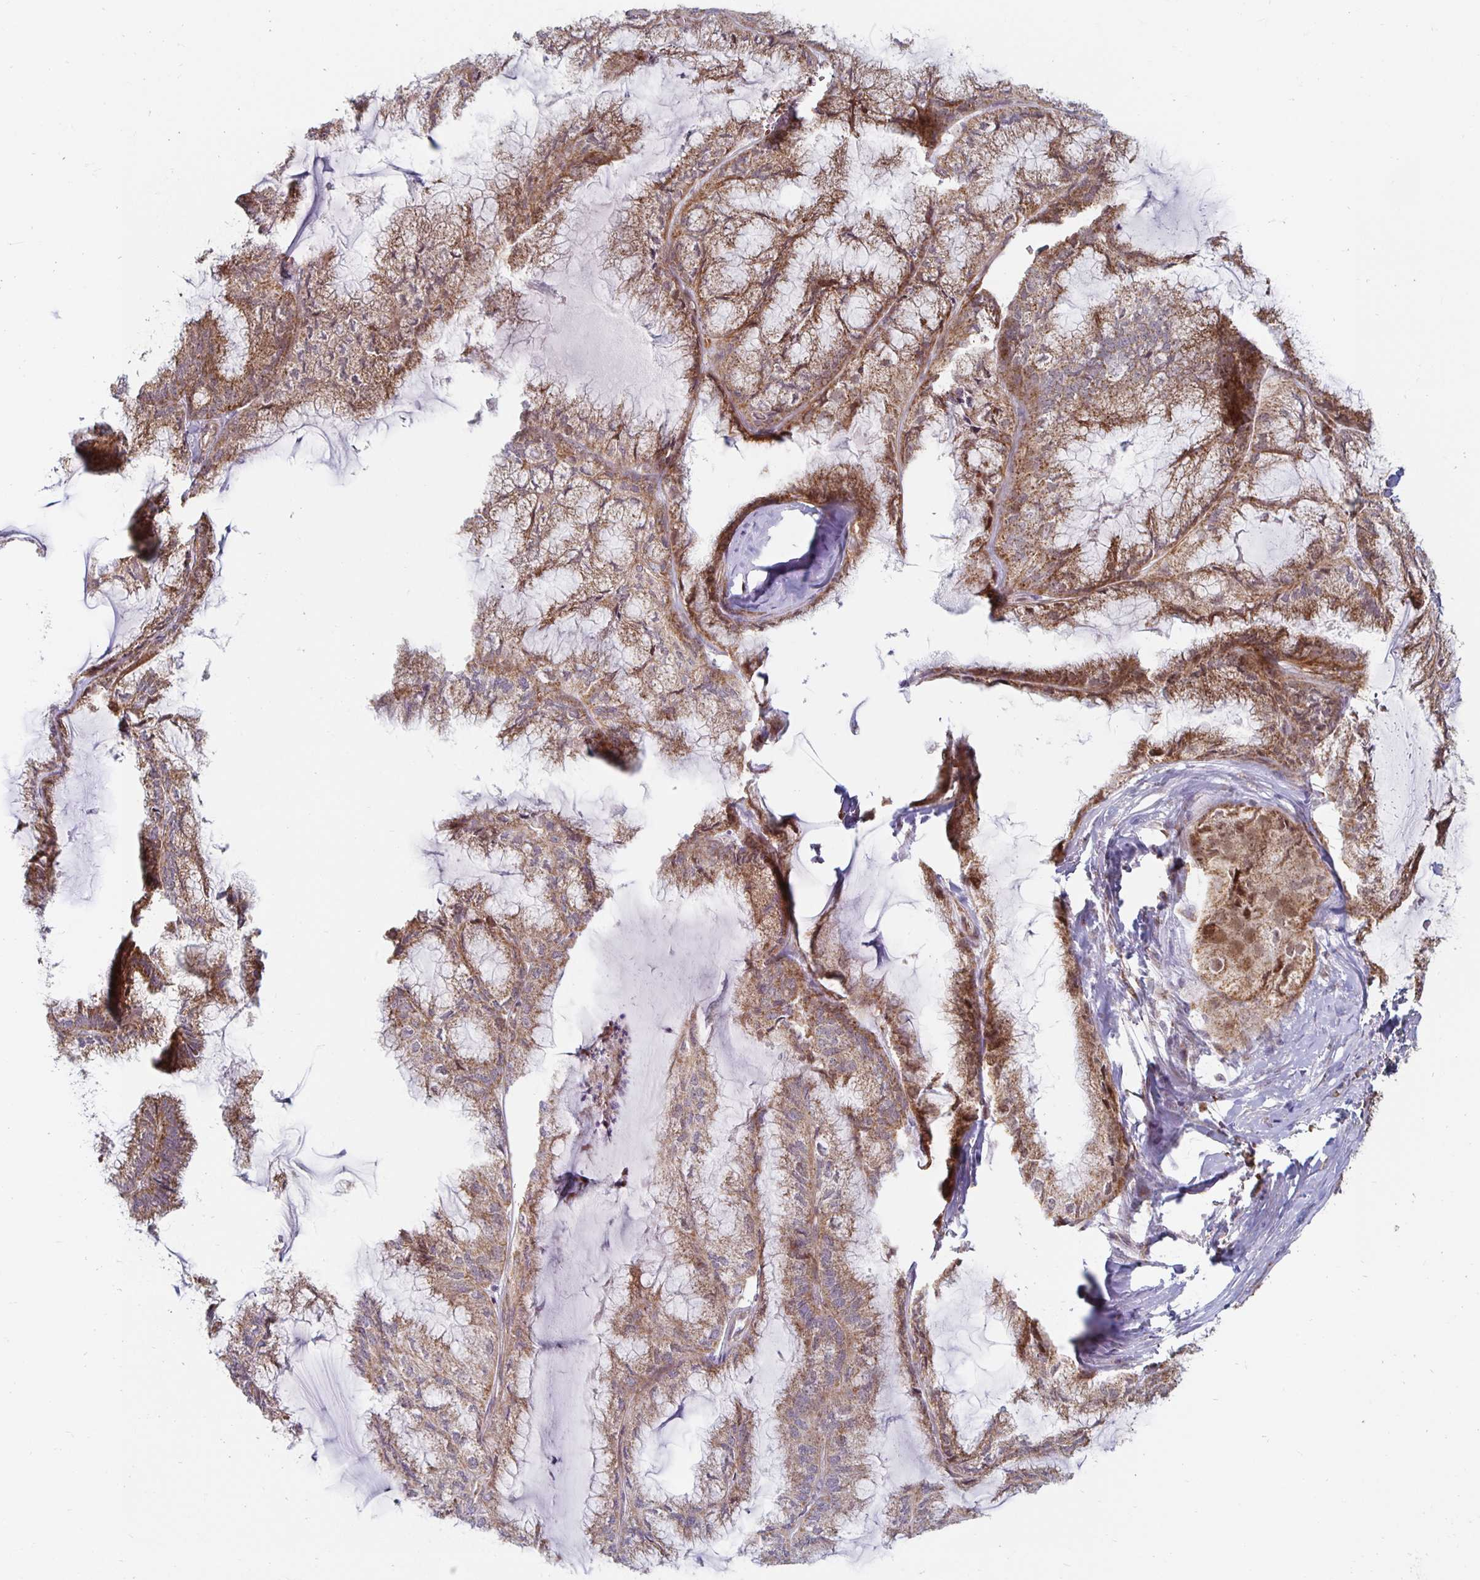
{"staining": {"intensity": "moderate", "quantity": ">75%", "location": "cytoplasmic/membranous"}, "tissue": "endometrial cancer", "cell_type": "Tumor cells", "image_type": "cancer", "snomed": [{"axis": "morphology", "description": "Carcinoma, NOS"}, {"axis": "topography", "description": "Endometrium"}], "caption": "Immunohistochemistry (IHC) image of endometrial cancer stained for a protein (brown), which shows medium levels of moderate cytoplasmic/membranous staining in about >75% of tumor cells.", "gene": "MRPL28", "patient": {"sex": "female", "age": 62}}